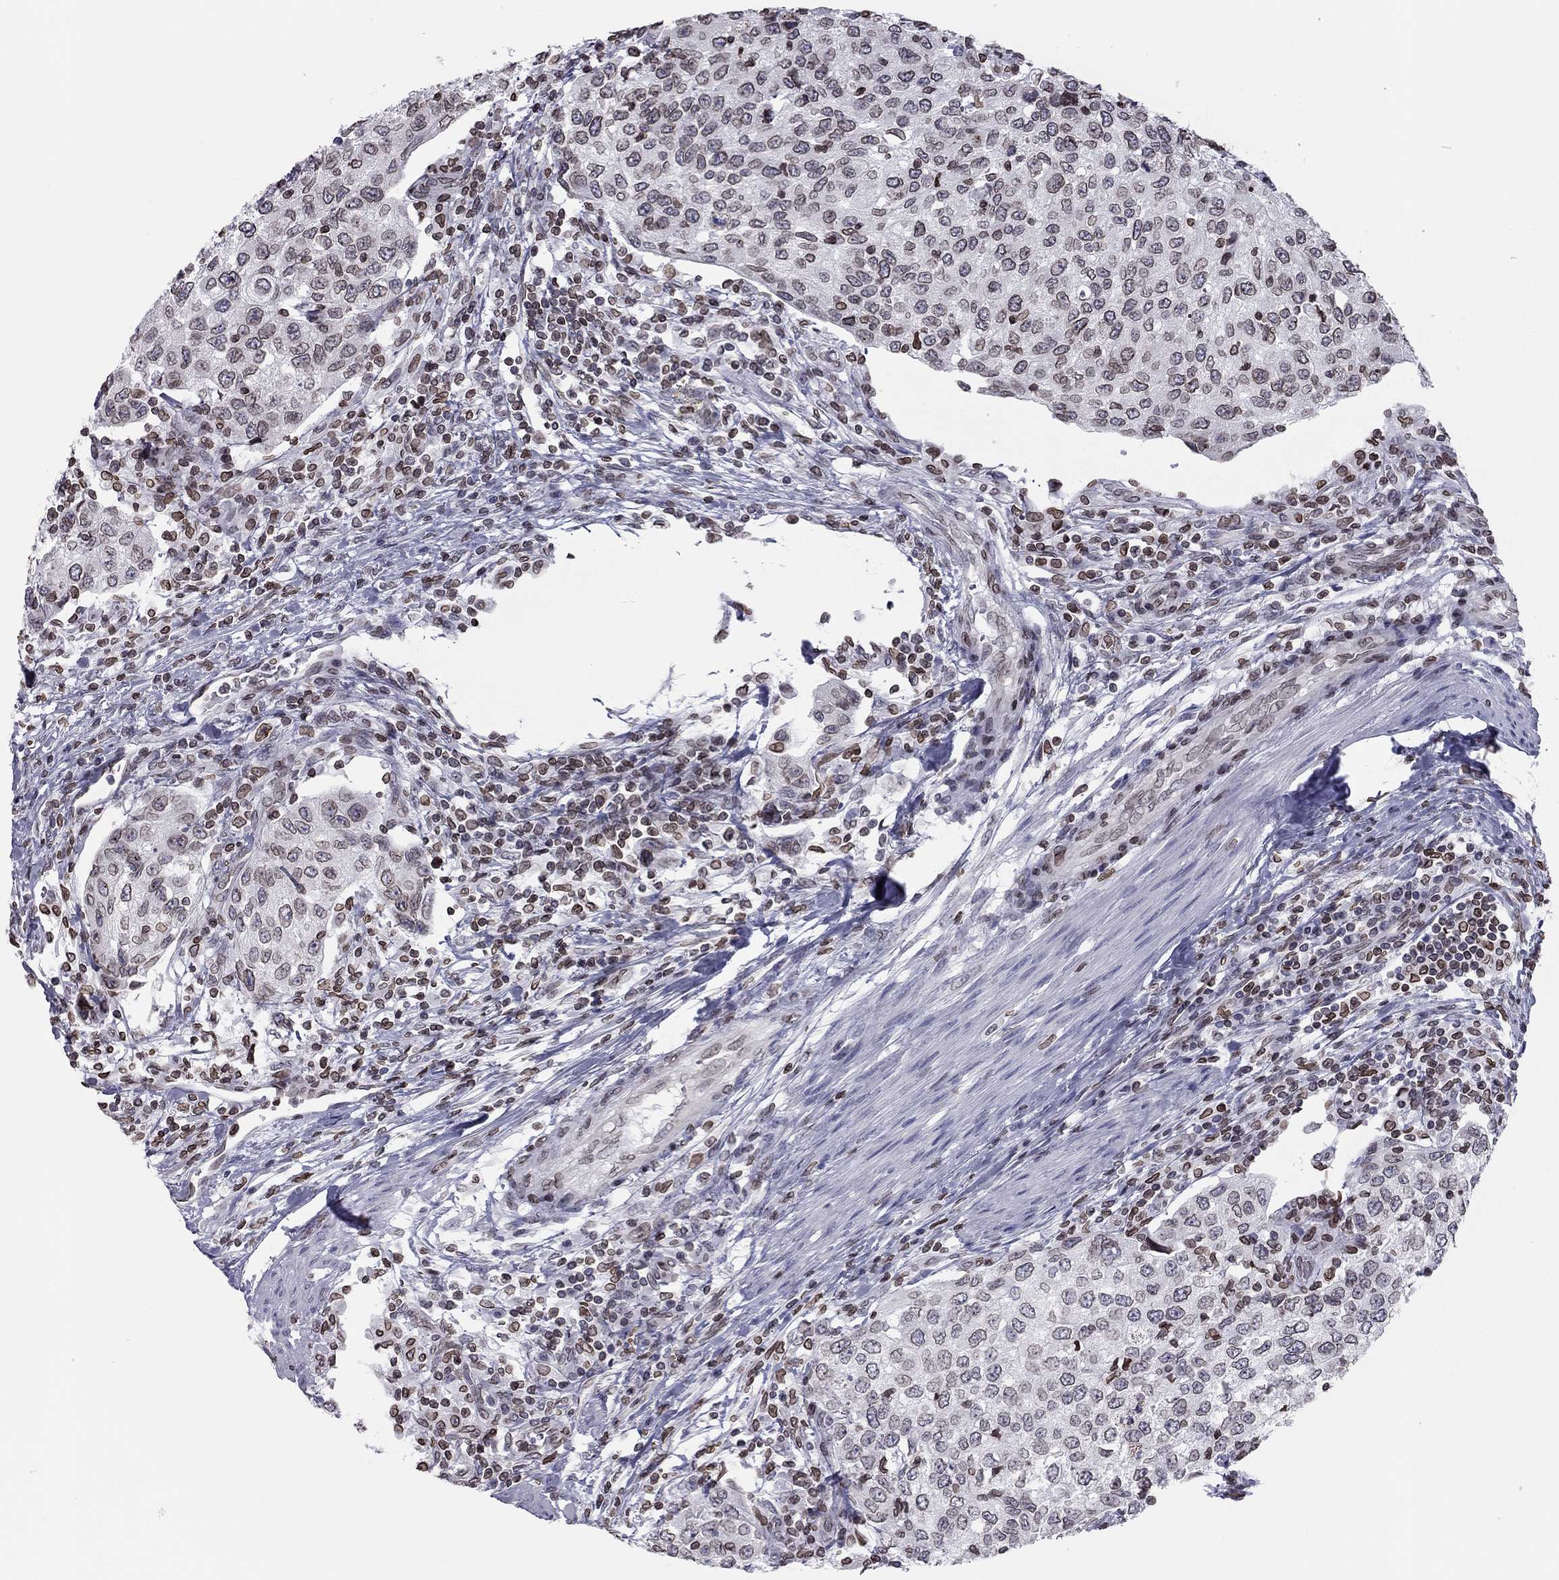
{"staining": {"intensity": "weak", "quantity": ">75%", "location": "cytoplasmic/membranous,nuclear"}, "tissue": "urothelial cancer", "cell_type": "Tumor cells", "image_type": "cancer", "snomed": [{"axis": "morphology", "description": "Urothelial carcinoma, High grade"}, {"axis": "topography", "description": "Urinary bladder"}], "caption": "DAB immunohistochemical staining of urothelial cancer reveals weak cytoplasmic/membranous and nuclear protein staining in approximately >75% of tumor cells. Immunohistochemistry (ihc) stains the protein of interest in brown and the nuclei are stained blue.", "gene": "ESPL1", "patient": {"sex": "female", "age": 78}}